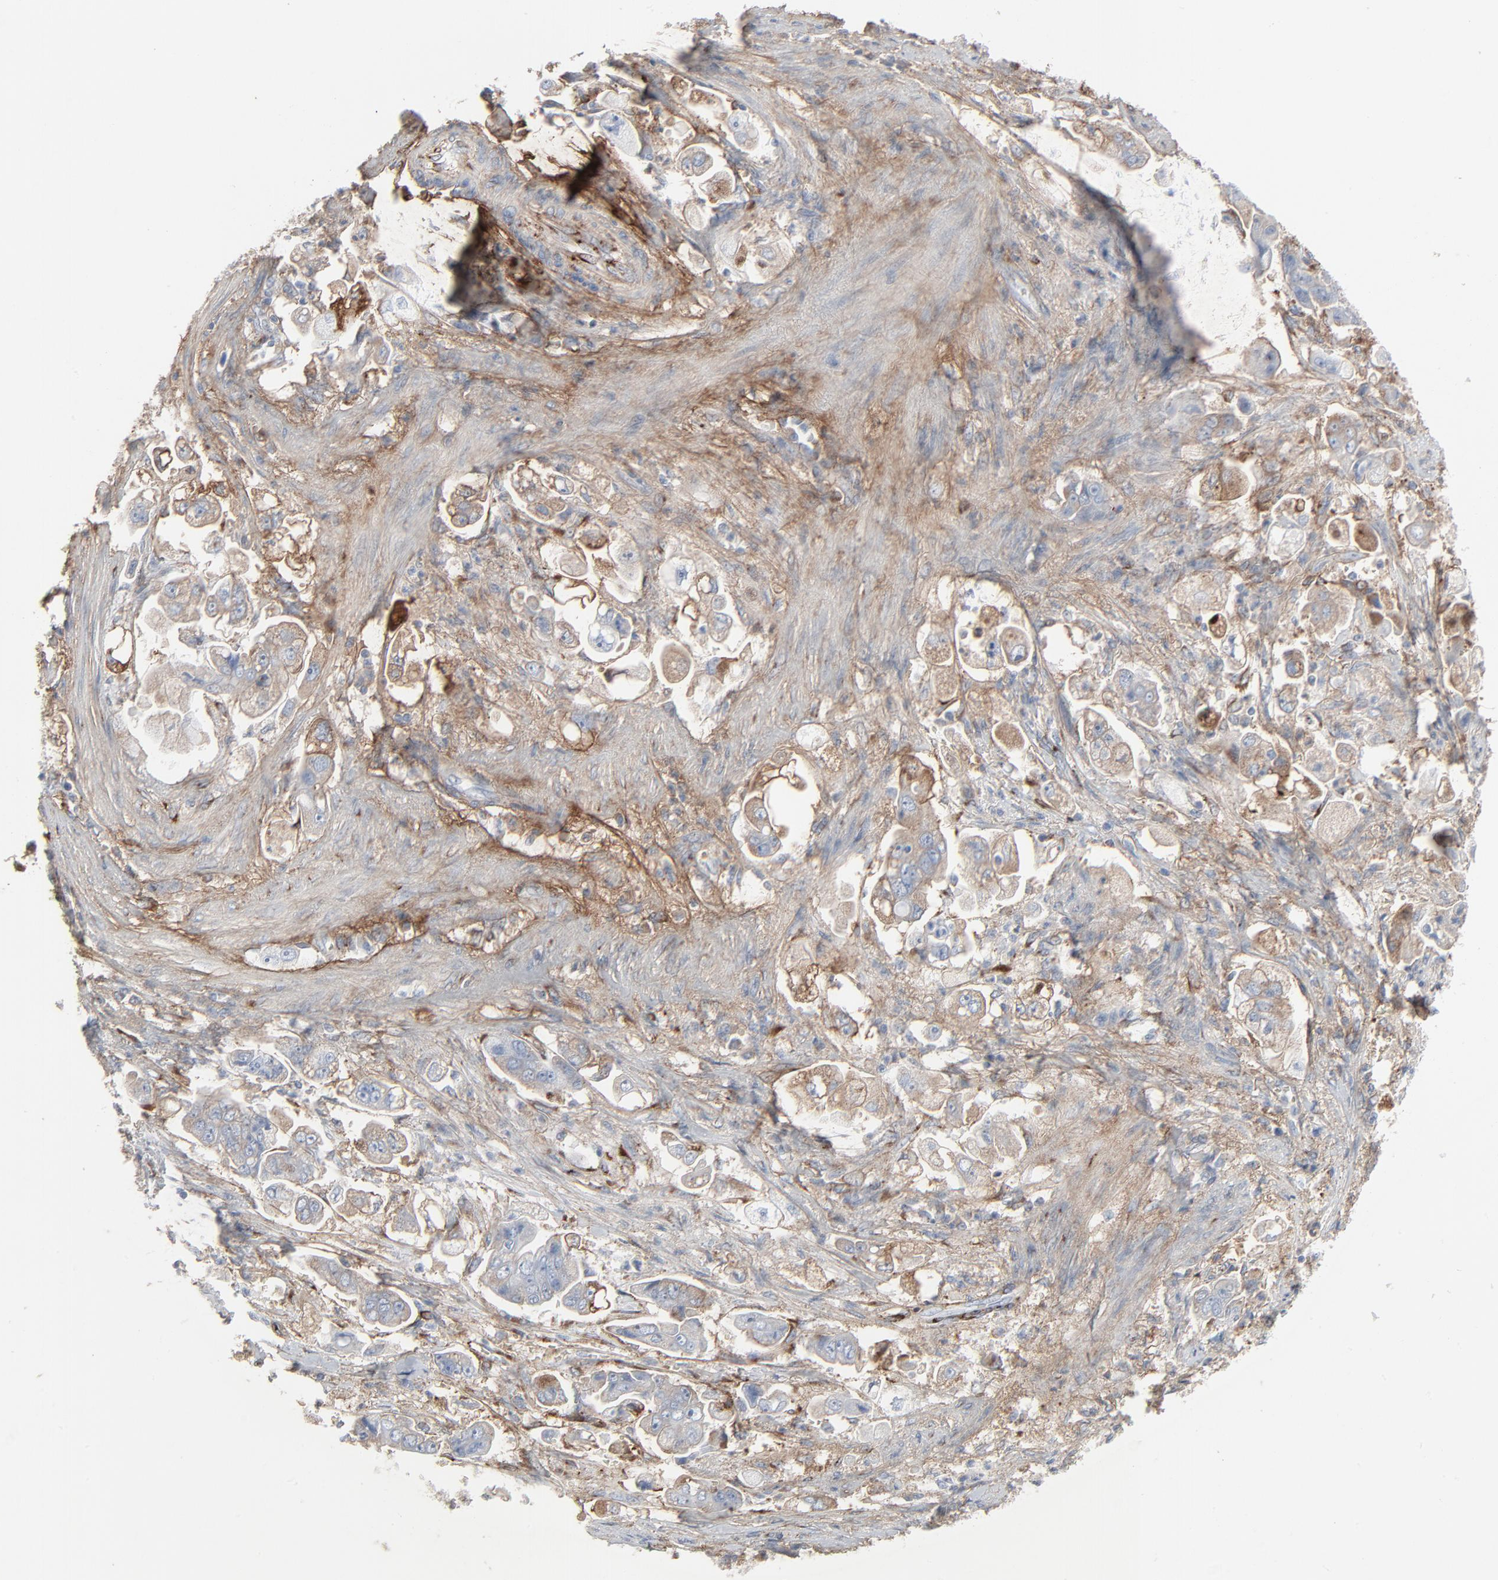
{"staining": {"intensity": "moderate", "quantity": ">75%", "location": "cytoplasmic/membranous"}, "tissue": "stomach cancer", "cell_type": "Tumor cells", "image_type": "cancer", "snomed": [{"axis": "morphology", "description": "Adenocarcinoma, NOS"}, {"axis": "topography", "description": "Stomach"}], "caption": "Approximately >75% of tumor cells in human stomach cancer (adenocarcinoma) display moderate cytoplasmic/membranous protein positivity as visualized by brown immunohistochemical staining.", "gene": "BGN", "patient": {"sex": "male", "age": 62}}